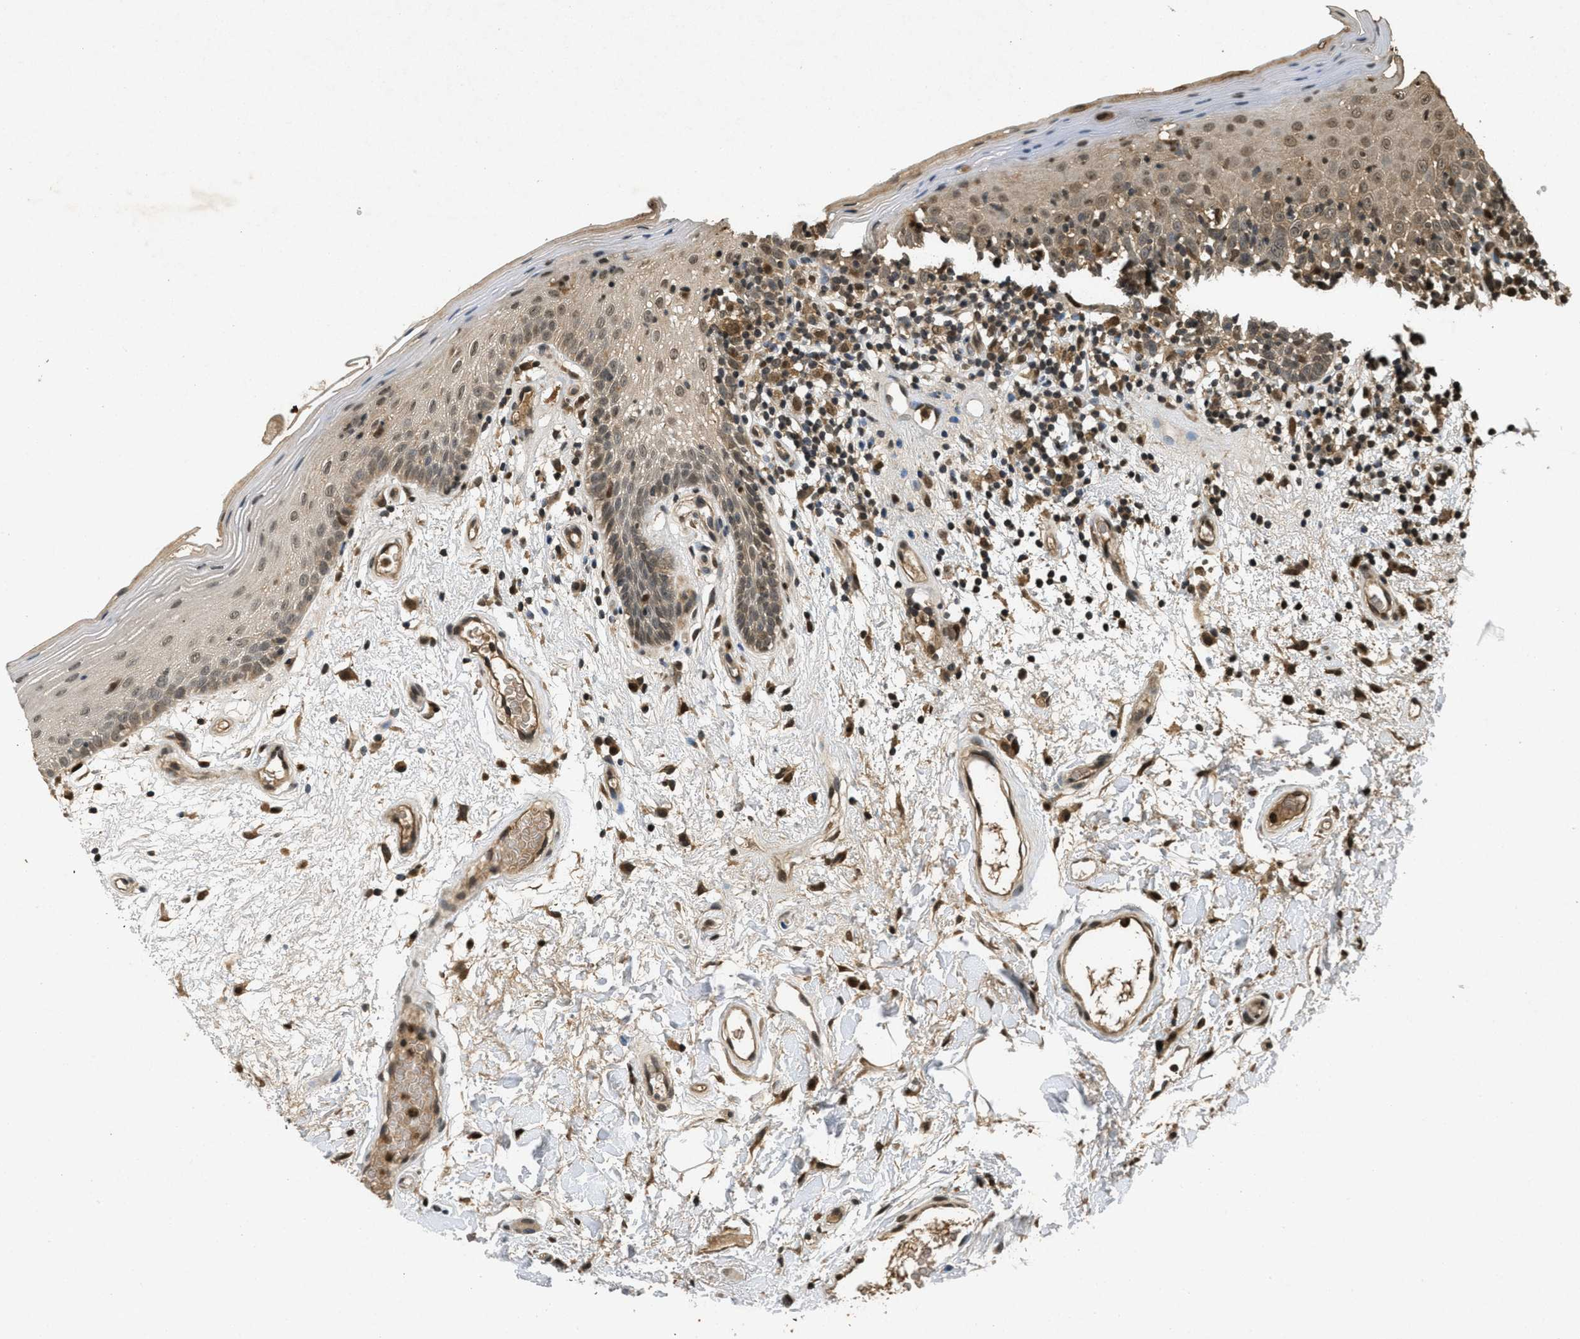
{"staining": {"intensity": "moderate", "quantity": "25%-75%", "location": "cytoplasmic/membranous,nuclear"}, "tissue": "oral mucosa", "cell_type": "Squamous epithelial cells", "image_type": "normal", "snomed": [{"axis": "morphology", "description": "Normal tissue, NOS"}, {"axis": "morphology", "description": "Squamous cell carcinoma, NOS"}, {"axis": "topography", "description": "Skeletal muscle"}, {"axis": "topography", "description": "Oral tissue"}, {"axis": "topography", "description": "Head-Neck"}], "caption": "Immunohistochemistry of benign human oral mucosa displays medium levels of moderate cytoplasmic/membranous,nuclear positivity in about 25%-75% of squamous epithelial cells. (brown staining indicates protein expression, while blue staining denotes nuclei).", "gene": "ATG7", "patient": {"sex": "male", "age": 71}}